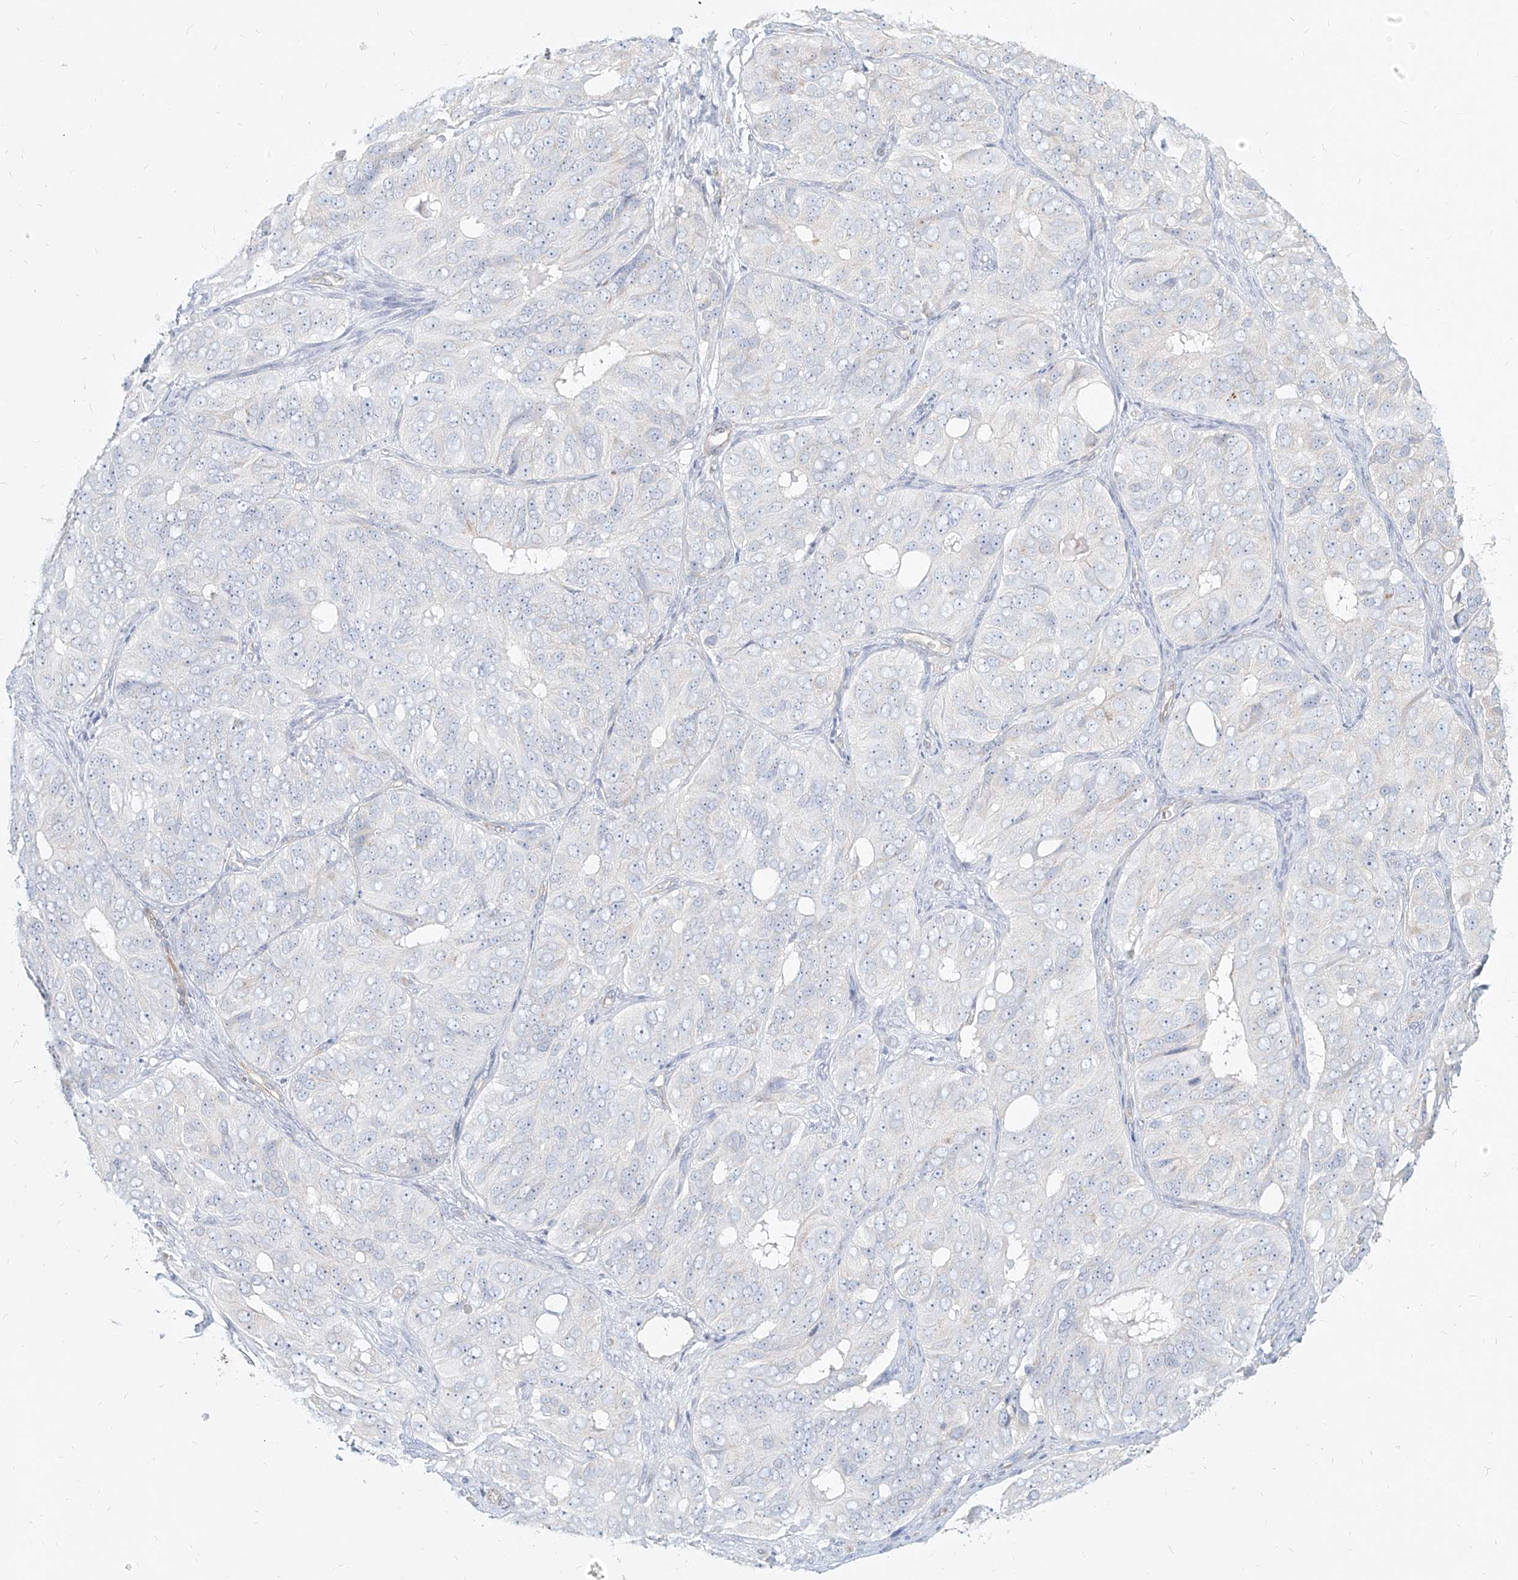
{"staining": {"intensity": "negative", "quantity": "none", "location": "none"}, "tissue": "ovarian cancer", "cell_type": "Tumor cells", "image_type": "cancer", "snomed": [{"axis": "morphology", "description": "Carcinoma, endometroid"}, {"axis": "topography", "description": "Ovary"}], "caption": "Tumor cells are negative for brown protein staining in ovarian cancer.", "gene": "ITPKB", "patient": {"sex": "female", "age": 51}}